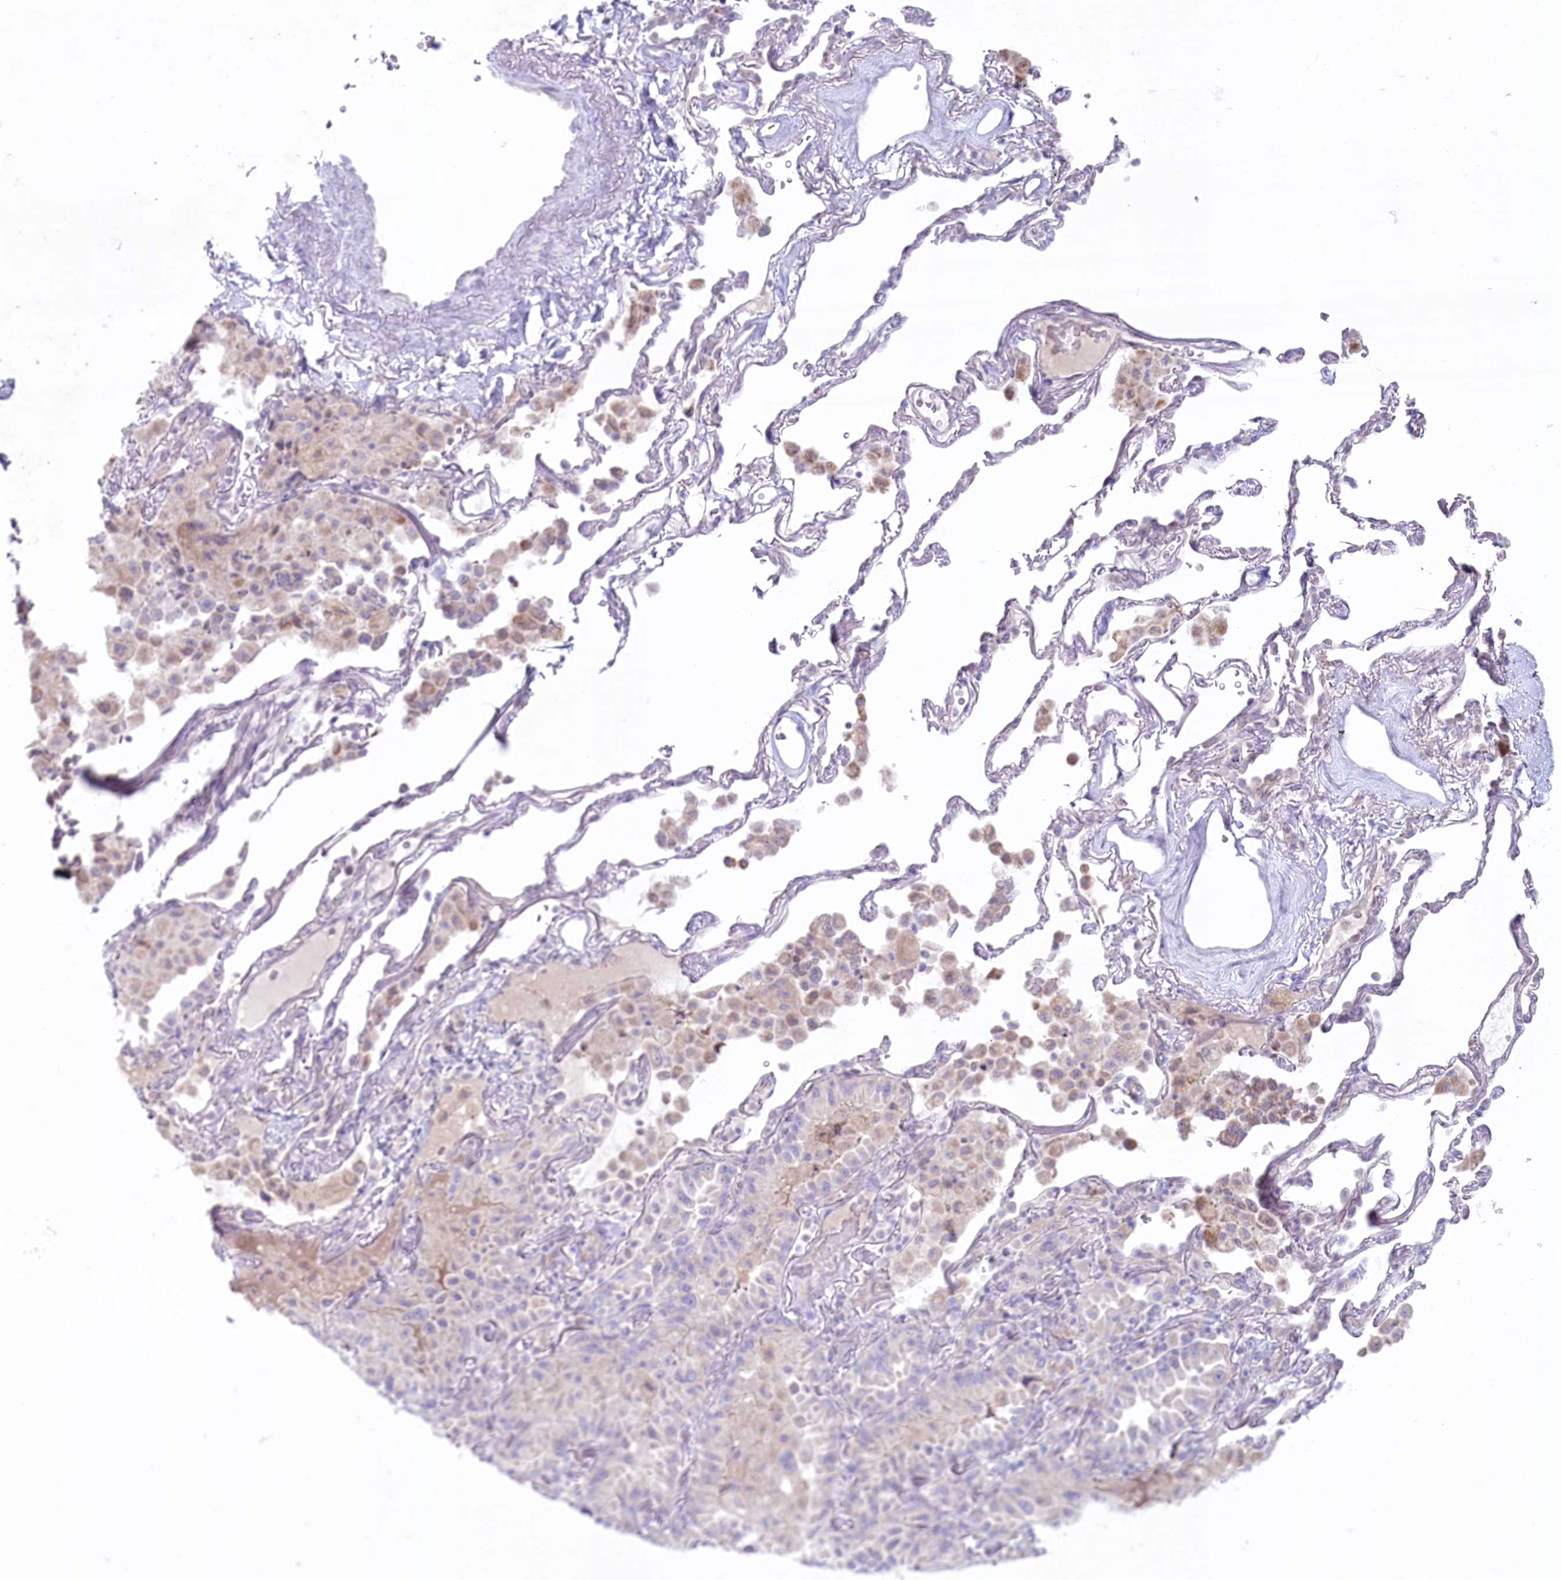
{"staining": {"intensity": "weak", "quantity": "<25%", "location": "cytoplasmic/membranous"}, "tissue": "lung cancer", "cell_type": "Tumor cells", "image_type": "cancer", "snomed": [{"axis": "morphology", "description": "Adenocarcinoma, NOS"}, {"axis": "topography", "description": "Lung"}], "caption": "The photomicrograph demonstrates no staining of tumor cells in adenocarcinoma (lung).", "gene": "PSAPL1", "patient": {"sex": "female", "age": 69}}